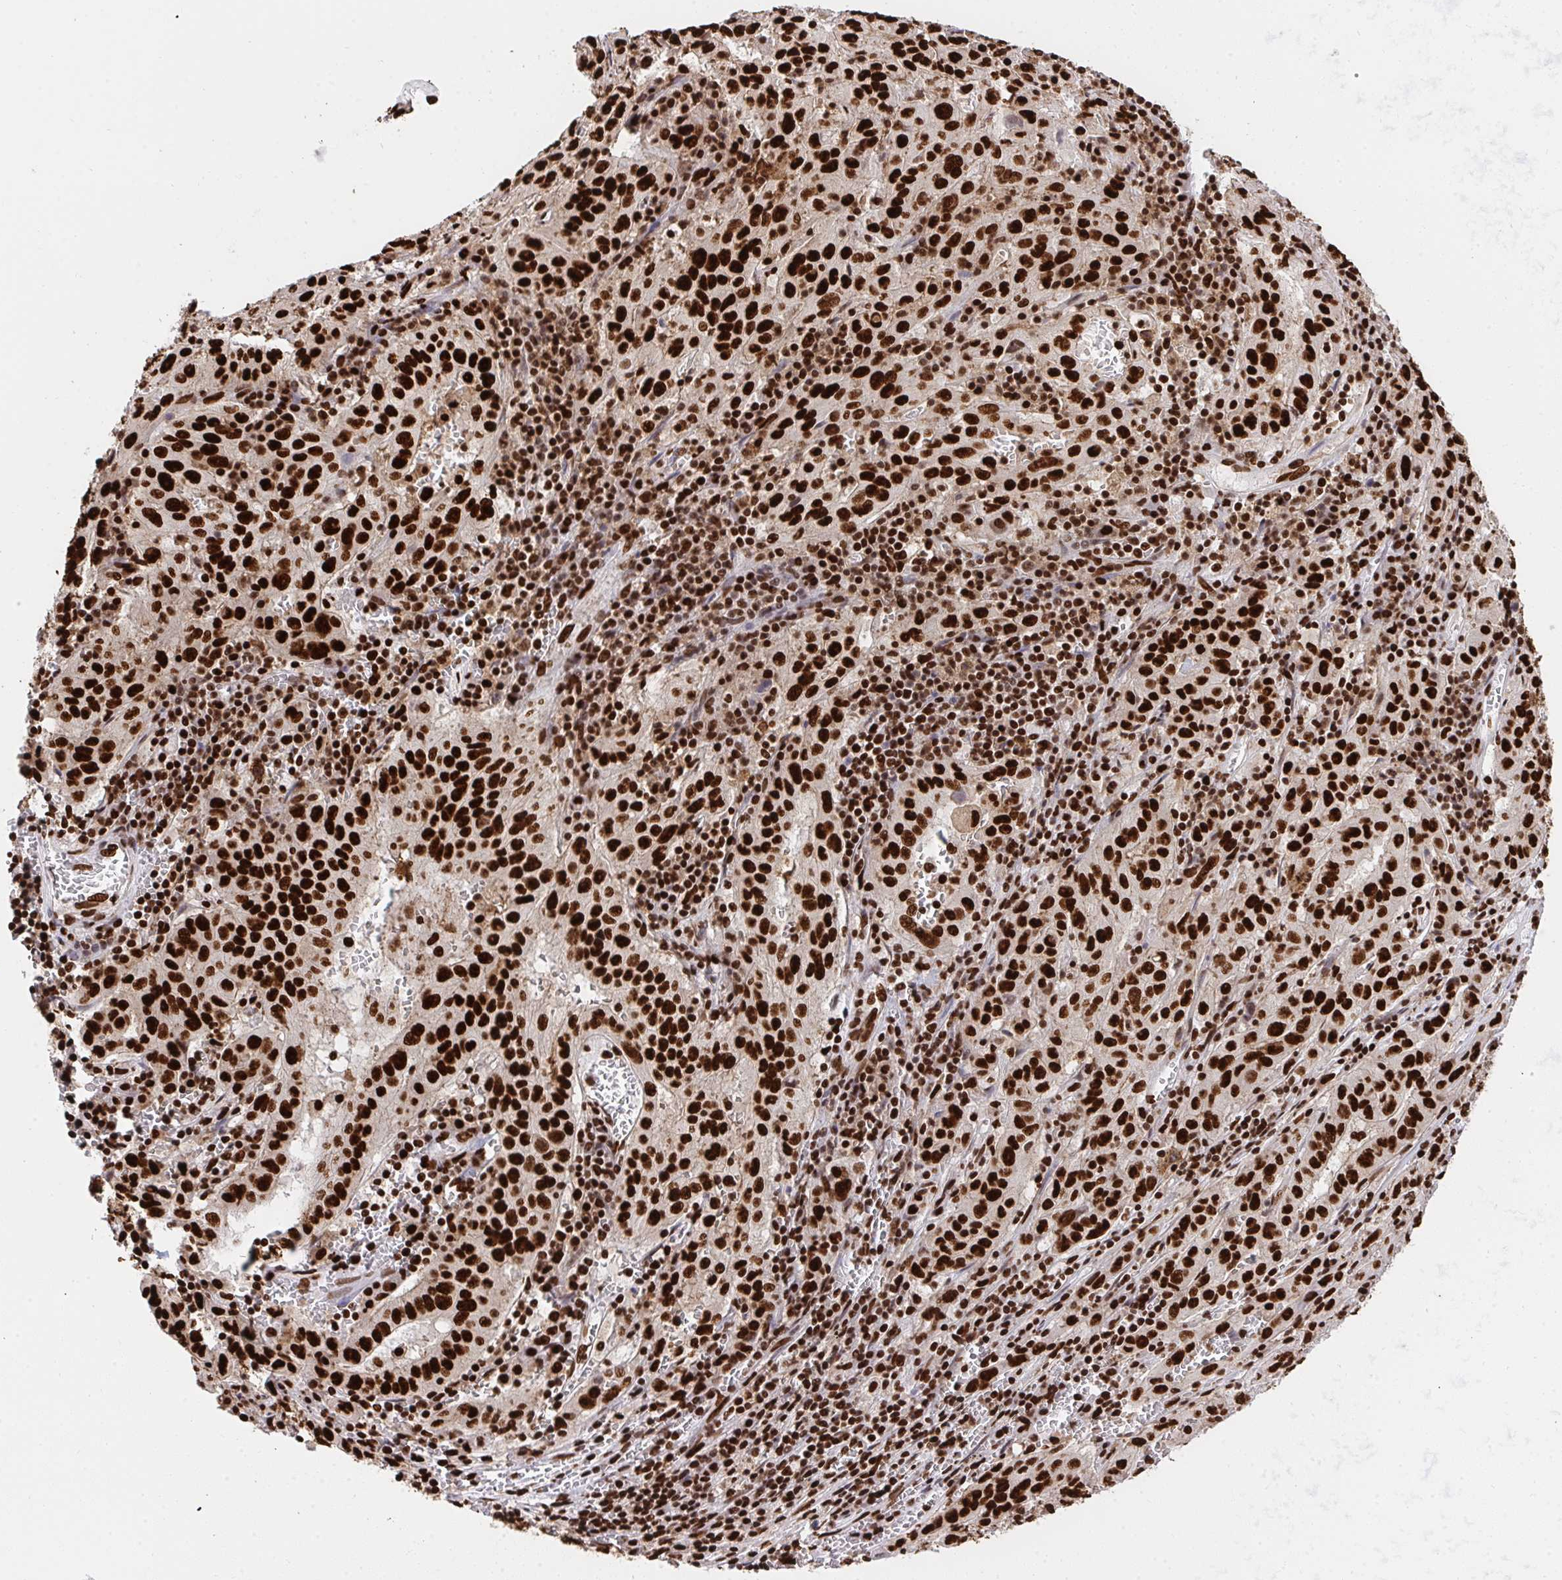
{"staining": {"intensity": "strong", "quantity": ">75%", "location": "nuclear"}, "tissue": "pancreatic cancer", "cell_type": "Tumor cells", "image_type": "cancer", "snomed": [{"axis": "morphology", "description": "Adenocarcinoma, NOS"}, {"axis": "topography", "description": "Pancreas"}], "caption": "Immunohistochemistry (IHC) image of neoplastic tissue: adenocarcinoma (pancreatic) stained using immunohistochemistry (IHC) reveals high levels of strong protein expression localized specifically in the nuclear of tumor cells, appearing as a nuclear brown color.", "gene": "HNRNPL", "patient": {"sex": "male", "age": 63}}